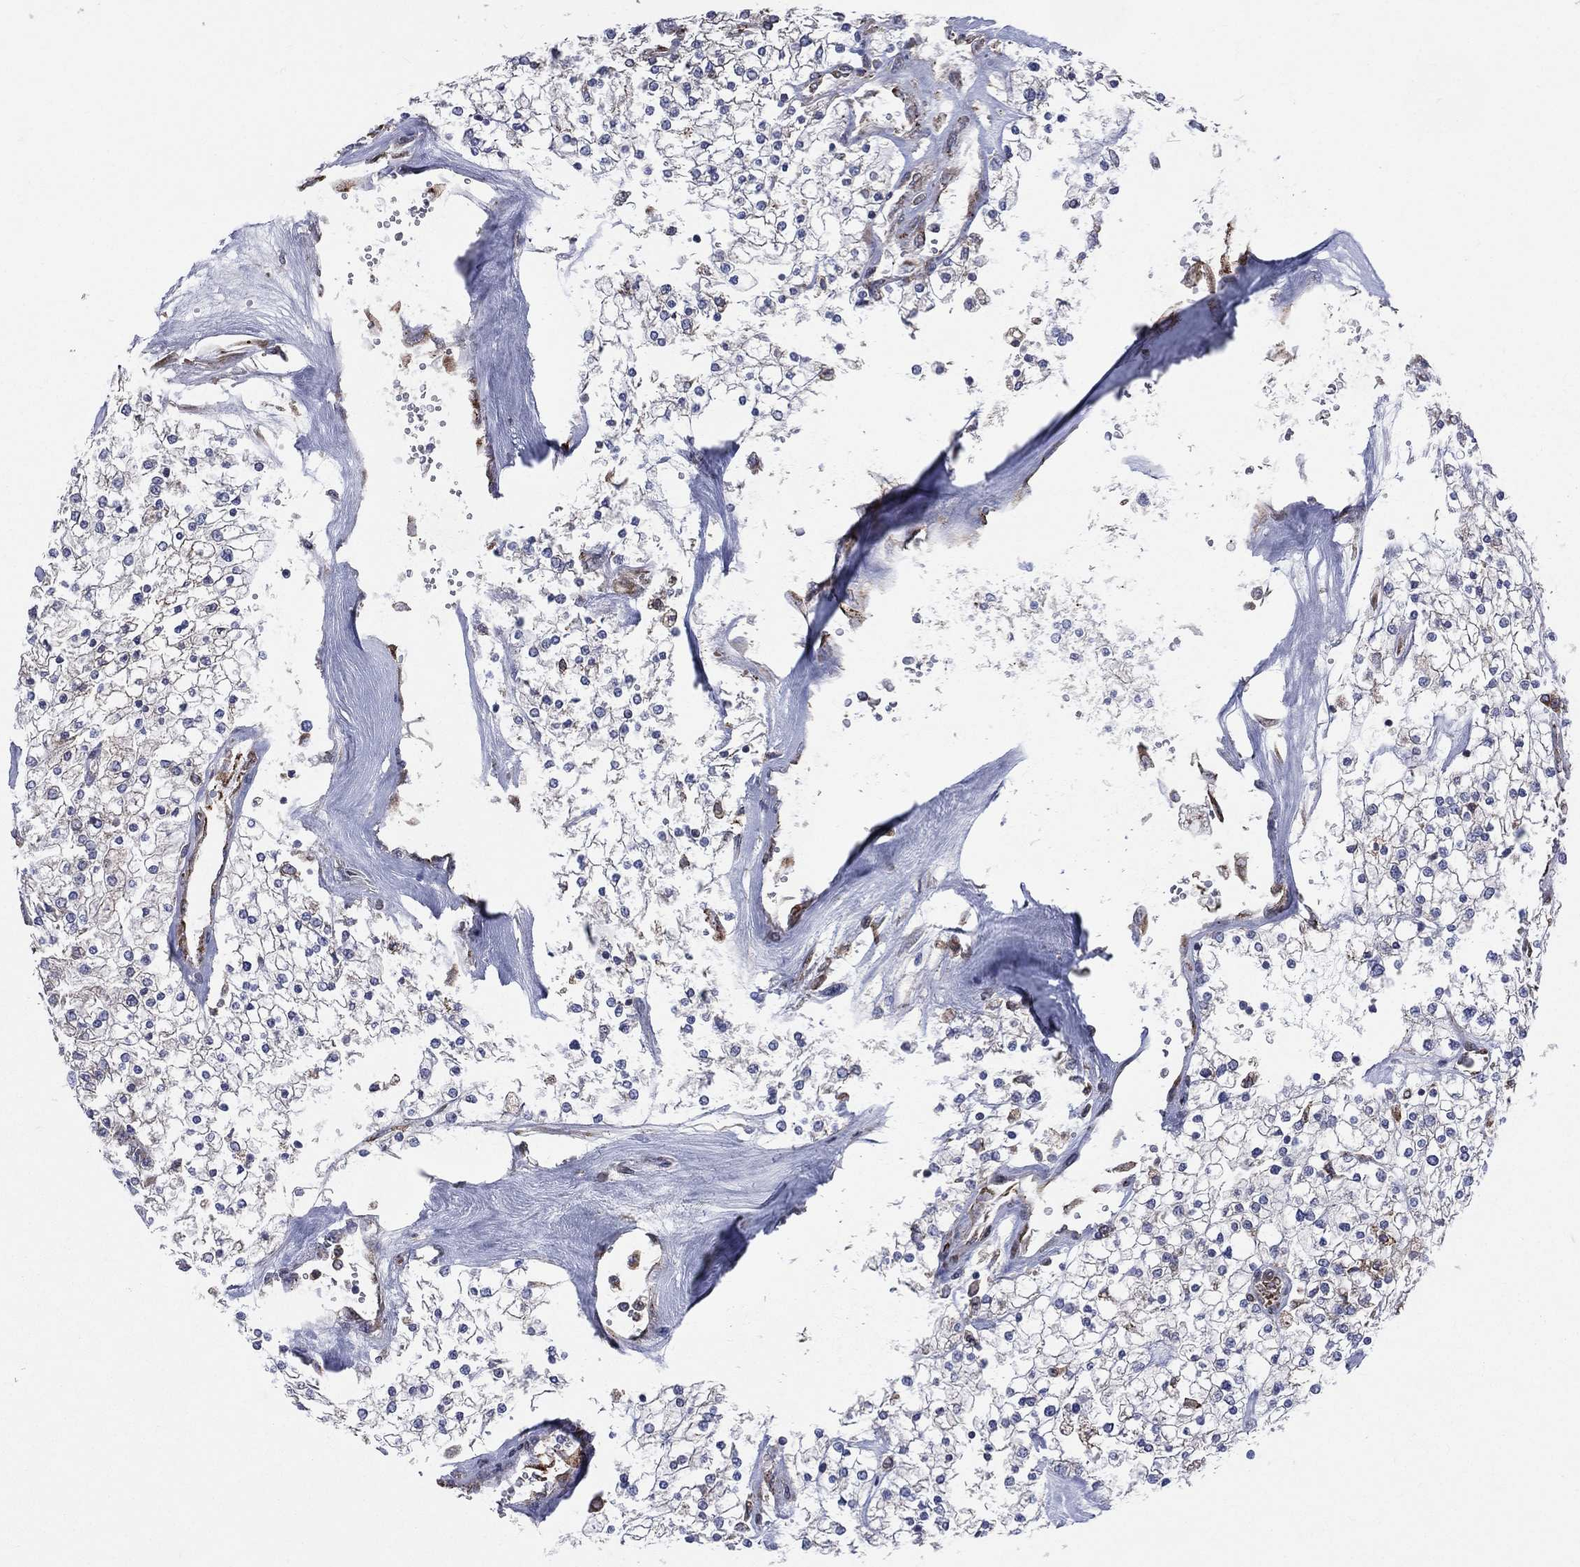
{"staining": {"intensity": "negative", "quantity": "none", "location": "none"}, "tissue": "renal cancer", "cell_type": "Tumor cells", "image_type": "cancer", "snomed": [{"axis": "morphology", "description": "Adenocarcinoma, NOS"}, {"axis": "topography", "description": "Kidney"}], "caption": "Tumor cells are negative for protein expression in human renal cancer.", "gene": "CCDC159", "patient": {"sex": "male", "age": 80}}